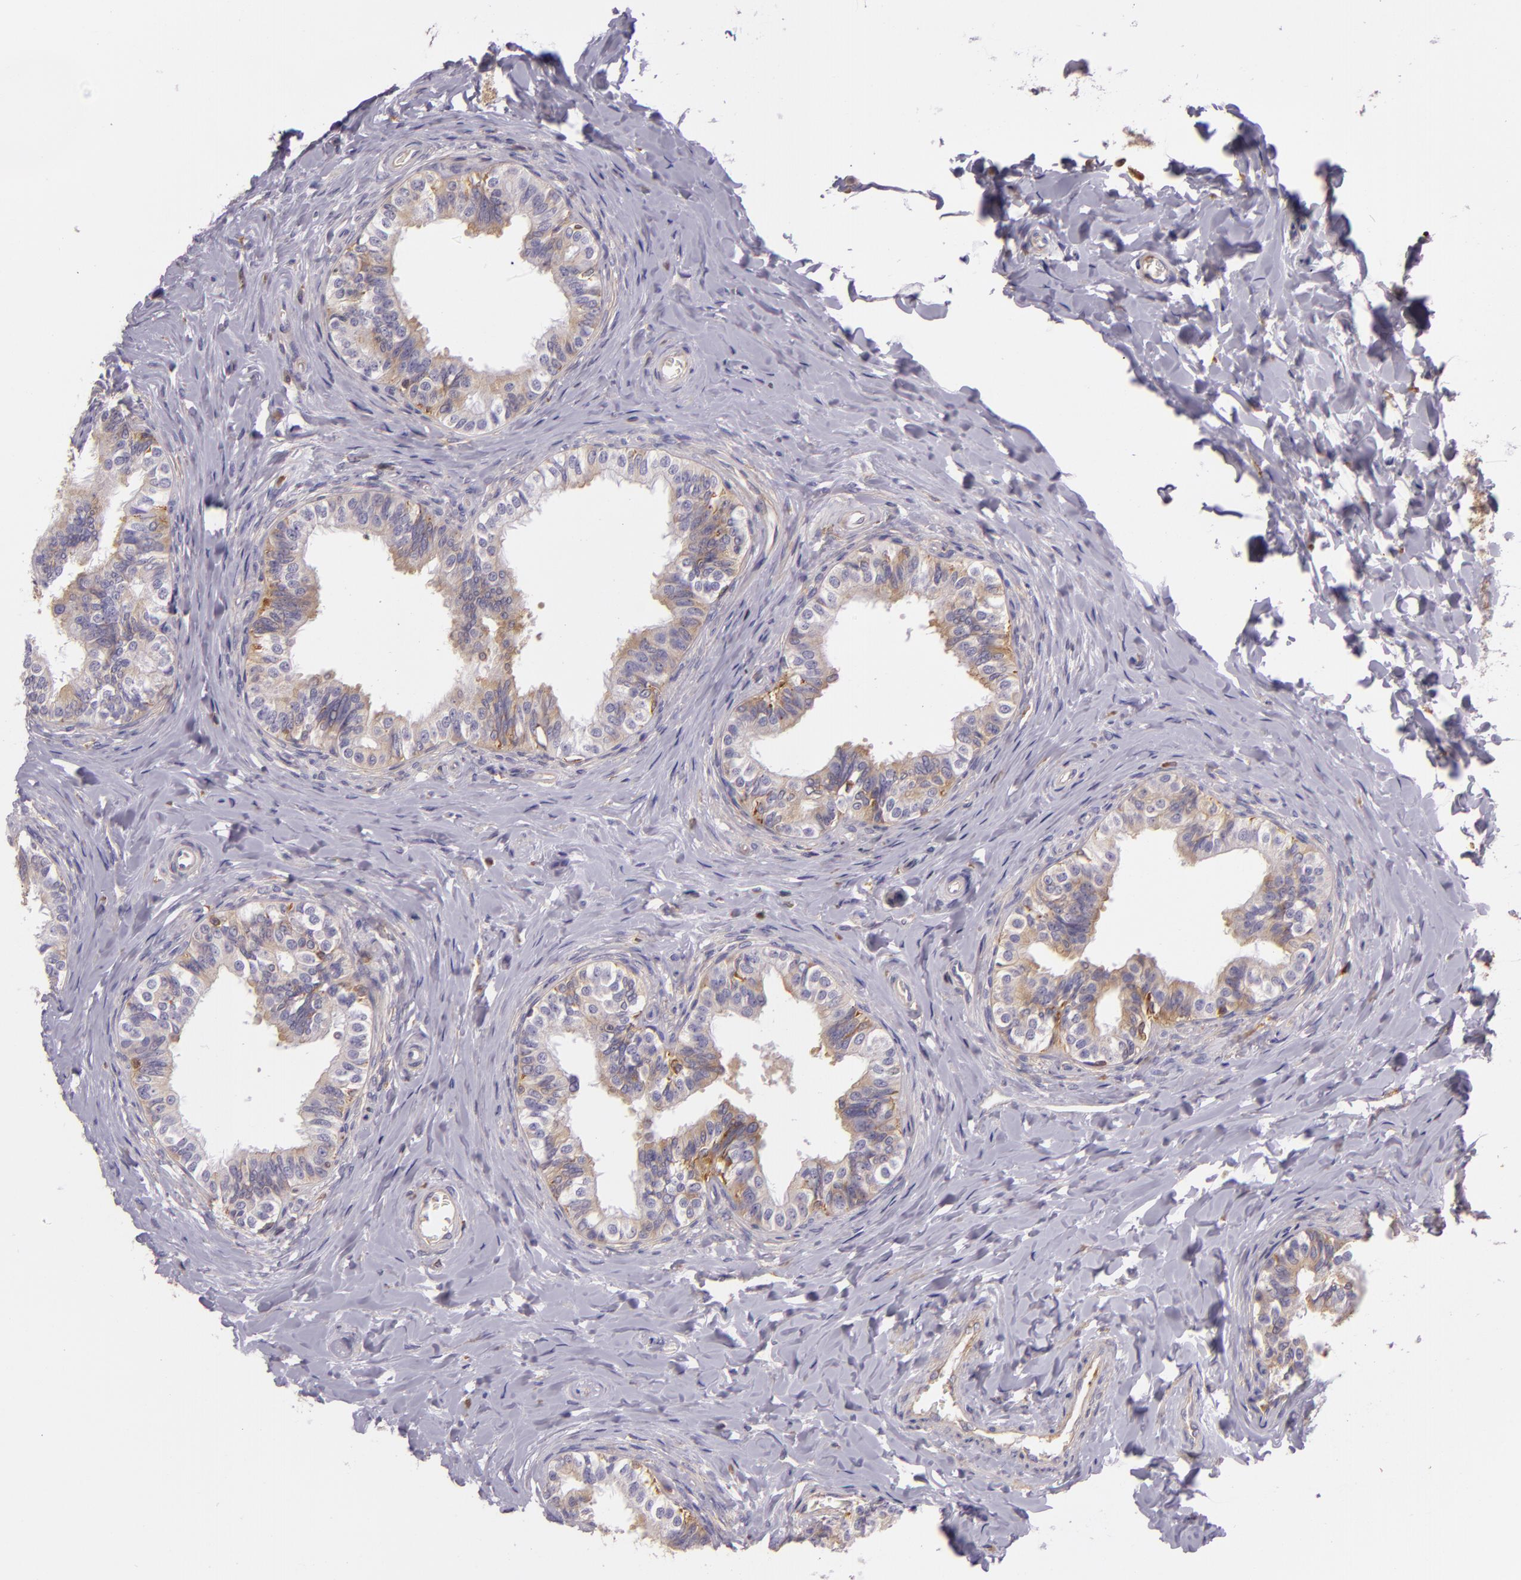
{"staining": {"intensity": "moderate", "quantity": "25%-75%", "location": "cytoplasmic/membranous"}, "tissue": "epididymis", "cell_type": "Glandular cells", "image_type": "normal", "snomed": [{"axis": "morphology", "description": "Normal tissue, NOS"}, {"axis": "topography", "description": "Soft tissue"}, {"axis": "topography", "description": "Epididymis"}], "caption": "The immunohistochemical stain highlights moderate cytoplasmic/membranous expression in glandular cells of benign epididymis. (DAB IHC, brown staining for protein, blue staining for nuclei).", "gene": "TLN1", "patient": {"sex": "male", "age": 26}}